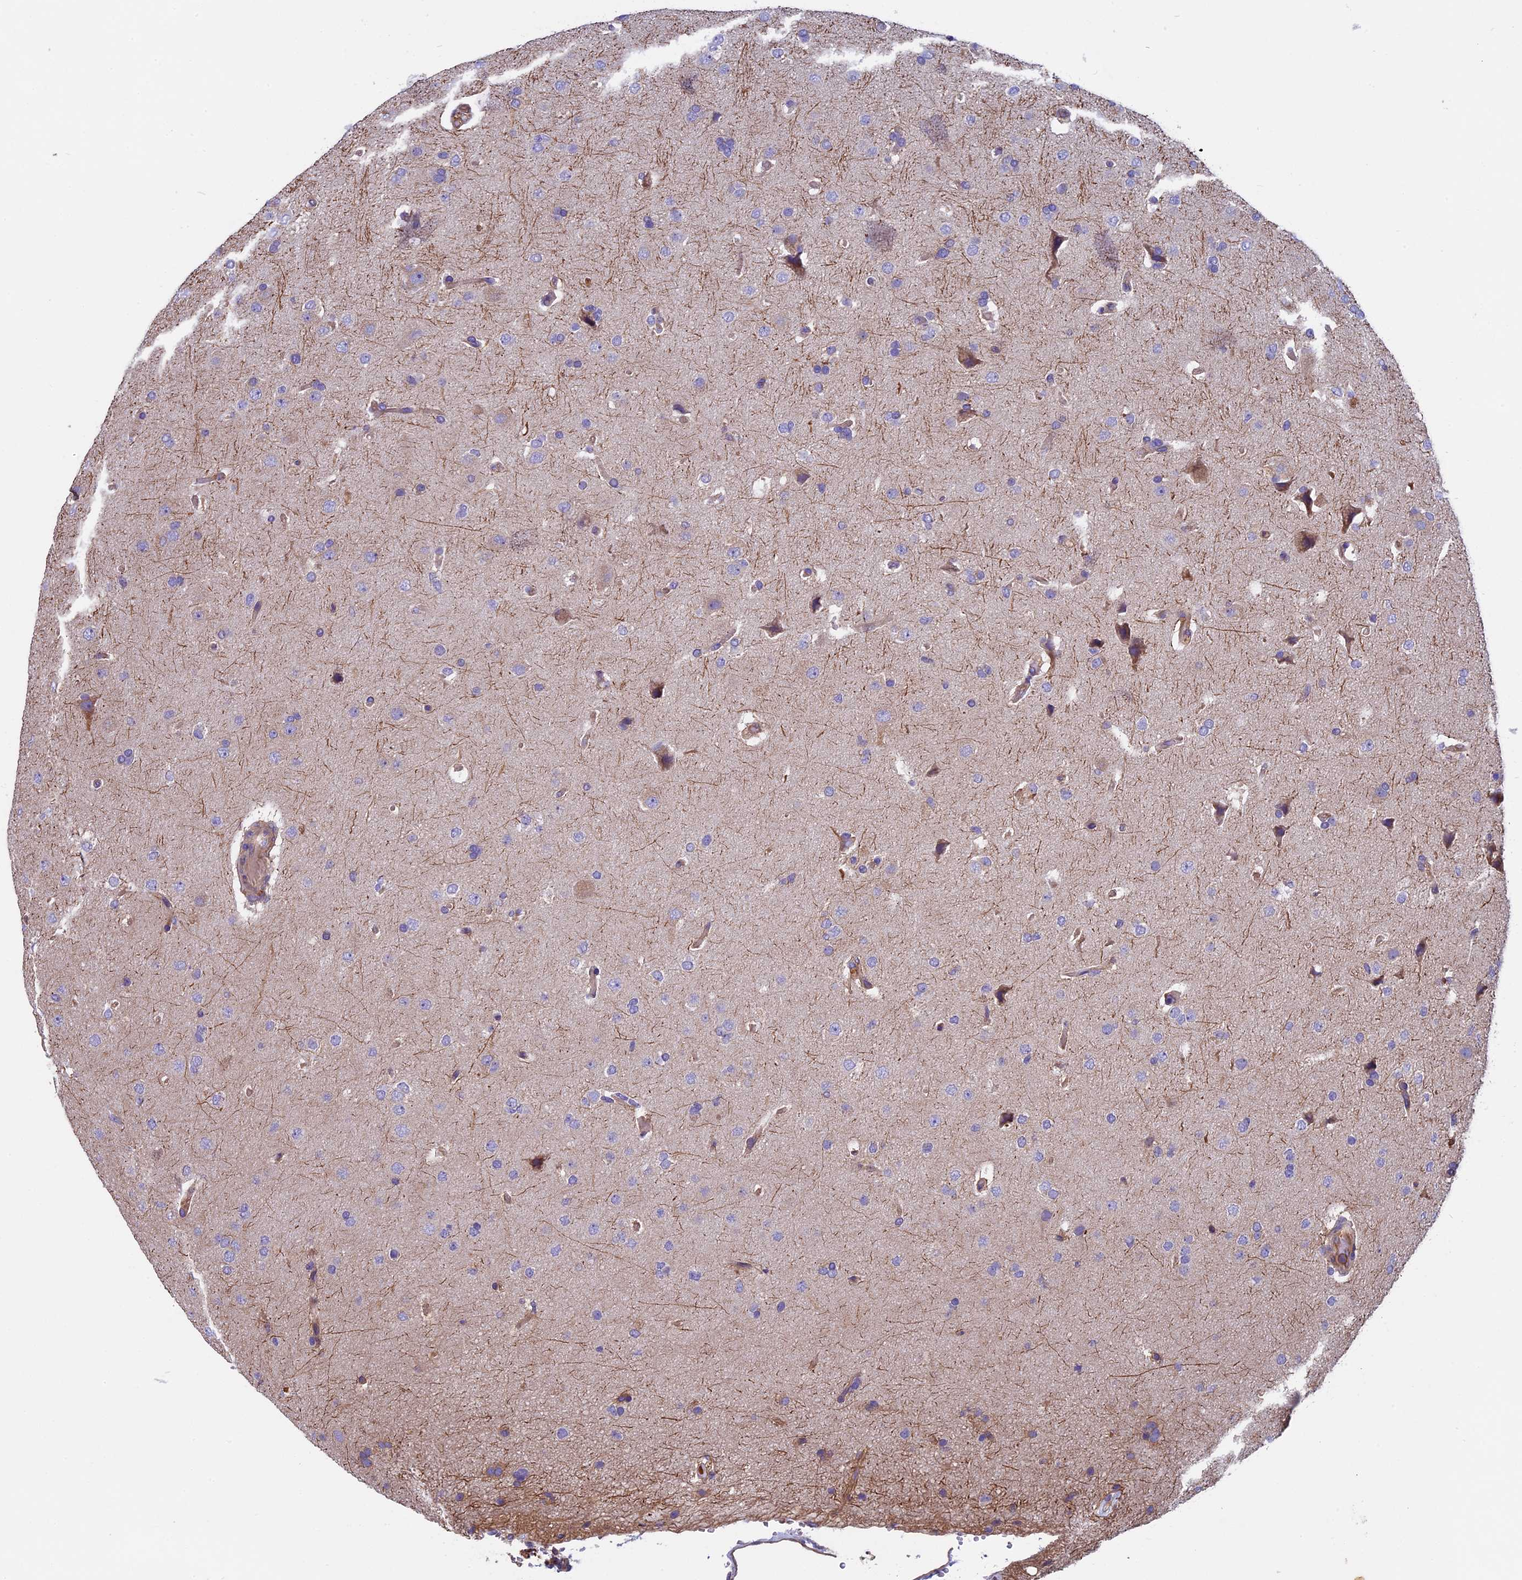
{"staining": {"intensity": "negative", "quantity": "none", "location": "none"}, "tissue": "glioma", "cell_type": "Tumor cells", "image_type": "cancer", "snomed": [{"axis": "morphology", "description": "Glioma, malignant, High grade"}, {"axis": "topography", "description": "Brain"}], "caption": "High-grade glioma (malignant) was stained to show a protein in brown. There is no significant positivity in tumor cells. (DAB immunohistochemistry (IHC) with hematoxylin counter stain).", "gene": "CCDC153", "patient": {"sex": "male", "age": 72}}